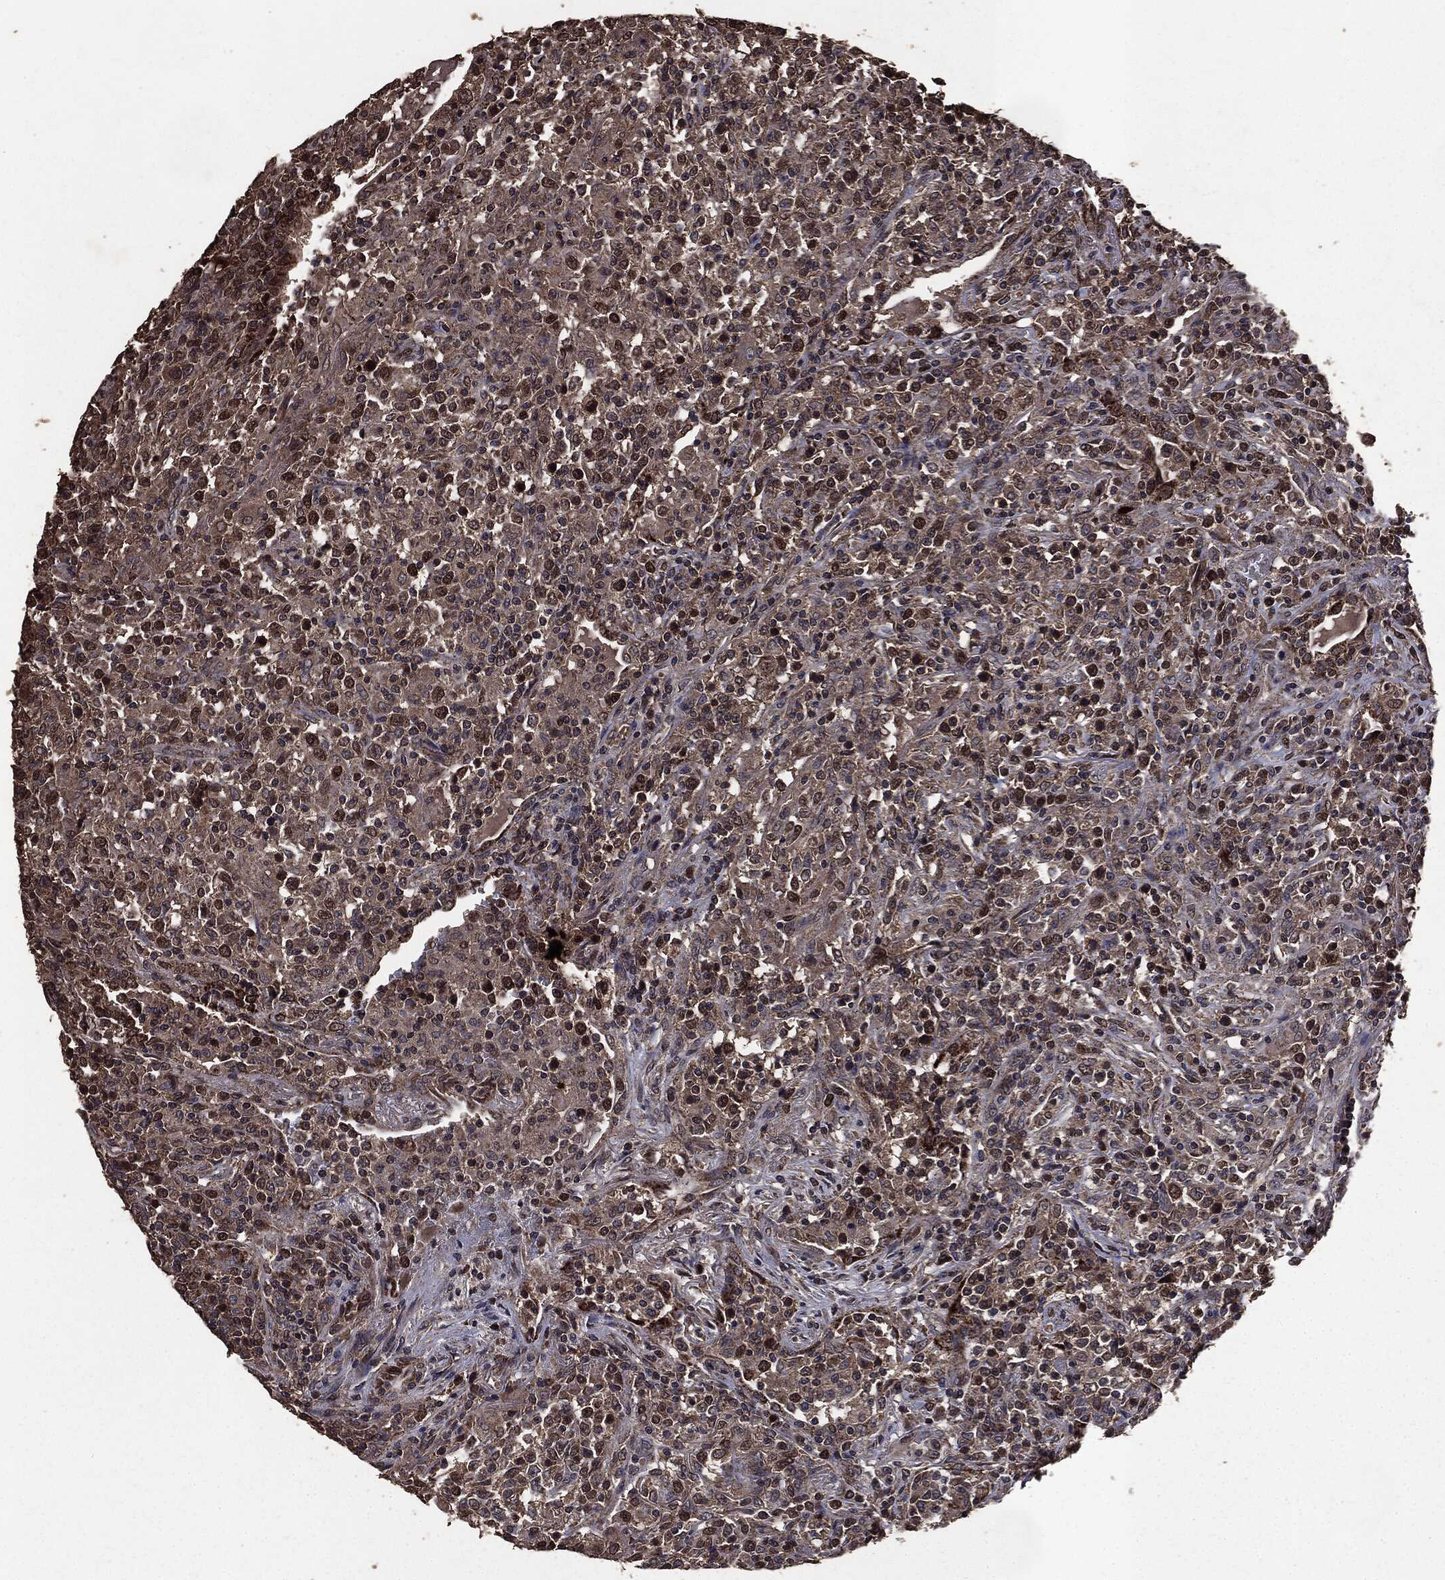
{"staining": {"intensity": "strong", "quantity": "25%-75%", "location": "cytoplasmic/membranous,nuclear"}, "tissue": "lymphoma", "cell_type": "Tumor cells", "image_type": "cancer", "snomed": [{"axis": "morphology", "description": "Malignant lymphoma, non-Hodgkin's type, High grade"}, {"axis": "topography", "description": "Lung"}], "caption": "Protein analysis of lymphoma tissue demonstrates strong cytoplasmic/membranous and nuclear staining in approximately 25%-75% of tumor cells.", "gene": "PPP6R2", "patient": {"sex": "male", "age": 79}}